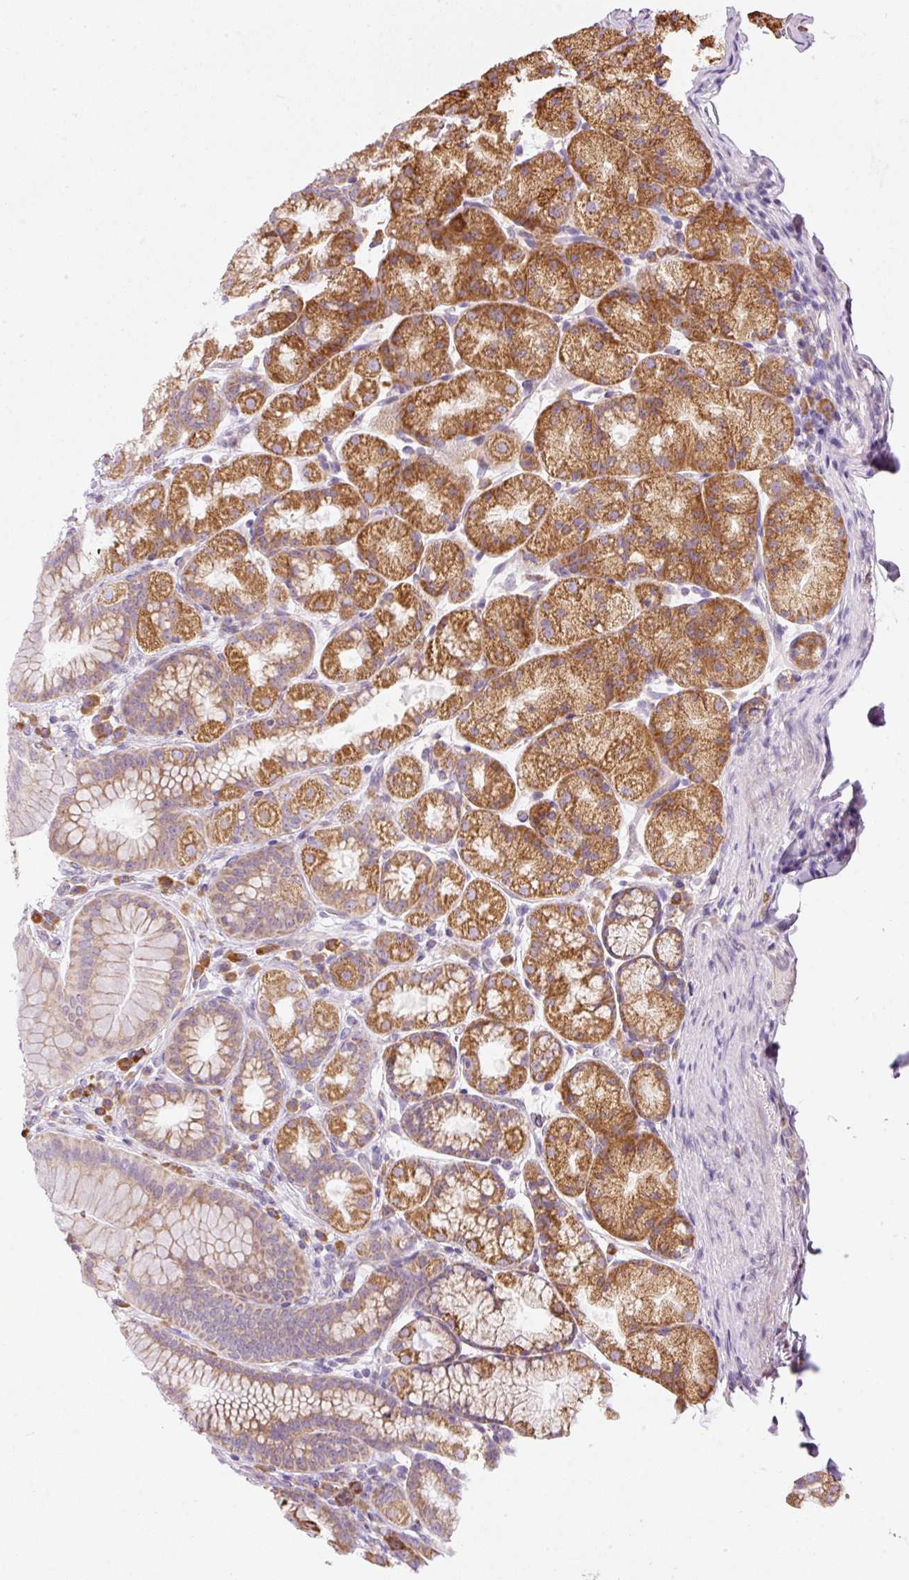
{"staining": {"intensity": "strong", "quantity": "25%-75%", "location": "cytoplasmic/membranous"}, "tissue": "stomach", "cell_type": "Glandular cells", "image_type": "normal", "snomed": [{"axis": "morphology", "description": "Normal tissue, NOS"}, {"axis": "topography", "description": "Stomach, upper"}, {"axis": "topography", "description": "Stomach"}], "caption": "A brown stain shows strong cytoplasmic/membranous staining of a protein in glandular cells of normal stomach. Ihc stains the protein of interest in brown and the nuclei are stained blue.", "gene": "MORN4", "patient": {"sex": "male", "age": 68}}